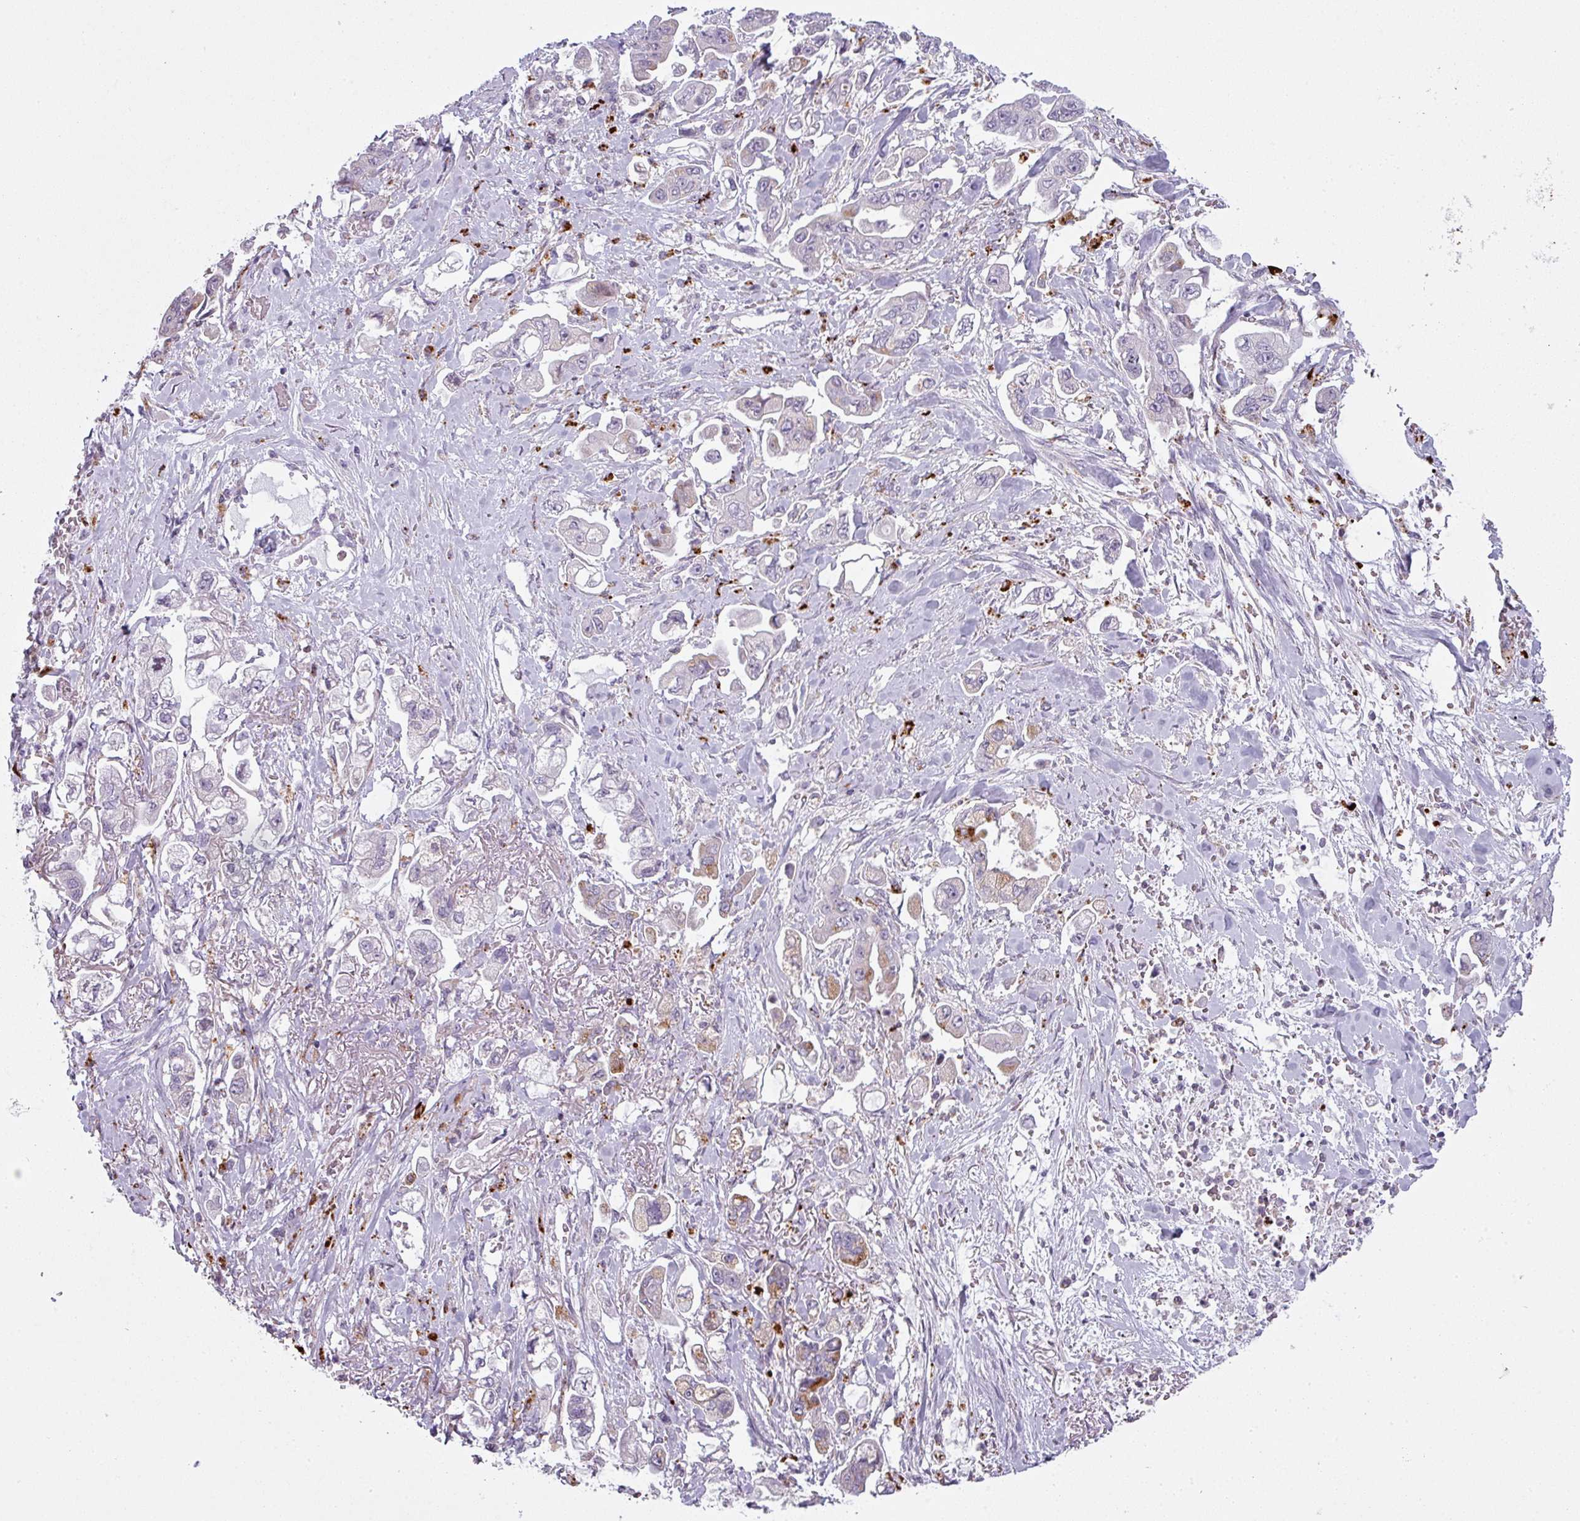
{"staining": {"intensity": "moderate", "quantity": "<25%", "location": "cytoplasmic/membranous"}, "tissue": "stomach cancer", "cell_type": "Tumor cells", "image_type": "cancer", "snomed": [{"axis": "morphology", "description": "Adenocarcinoma, NOS"}, {"axis": "topography", "description": "Stomach"}], "caption": "Stomach cancer stained for a protein exhibits moderate cytoplasmic/membranous positivity in tumor cells. (brown staining indicates protein expression, while blue staining denotes nuclei).", "gene": "MAP7D2", "patient": {"sex": "male", "age": 62}}